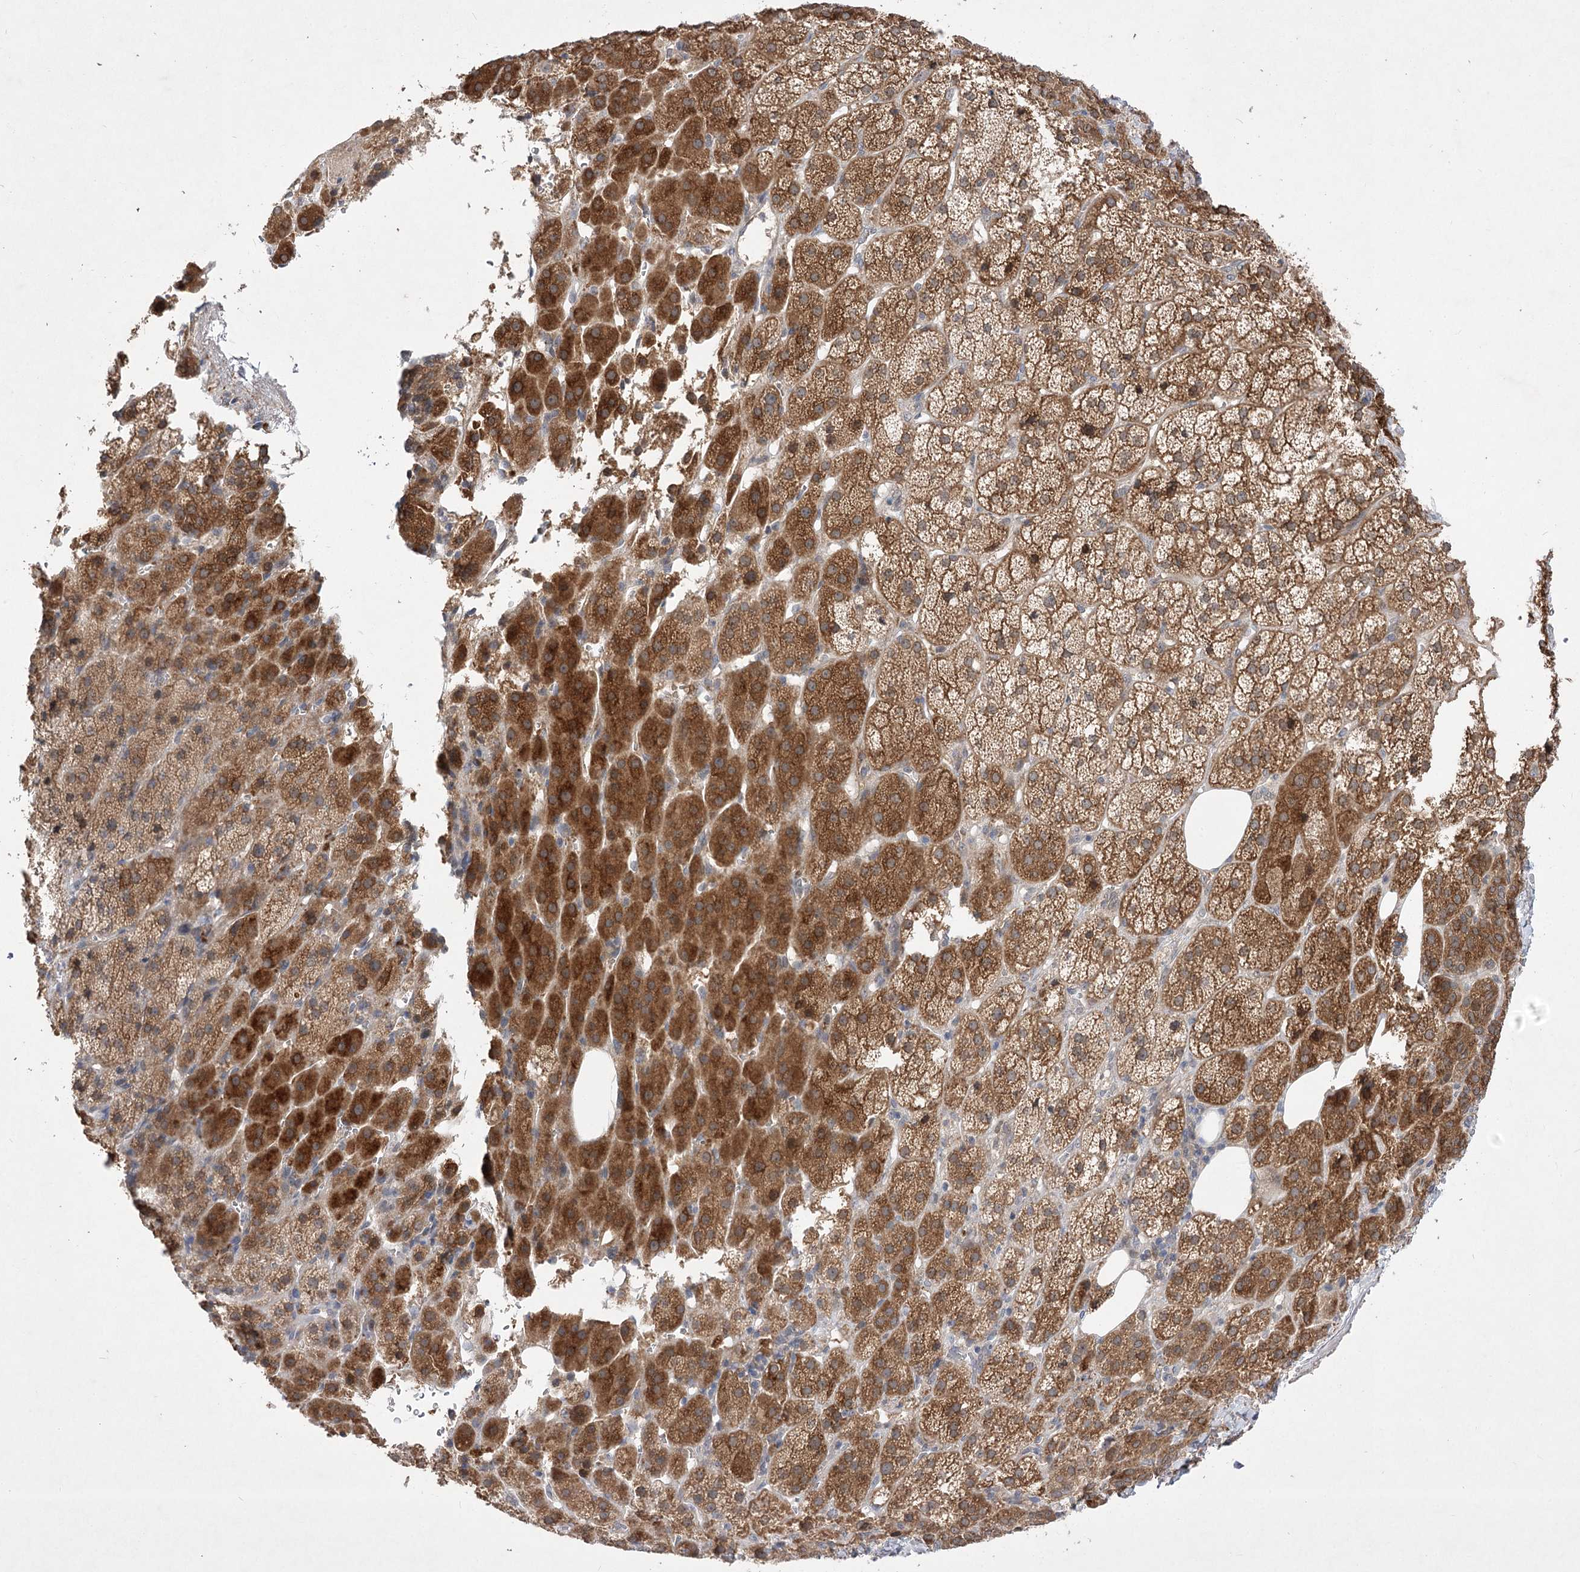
{"staining": {"intensity": "strong", "quantity": "25%-75%", "location": "cytoplasmic/membranous"}, "tissue": "adrenal gland", "cell_type": "Glandular cells", "image_type": "normal", "snomed": [{"axis": "morphology", "description": "Normal tissue, NOS"}, {"axis": "topography", "description": "Adrenal gland"}], "caption": "This is a micrograph of immunohistochemistry (IHC) staining of normal adrenal gland, which shows strong positivity in the cytoplasmic/membranous of glandular cells.", "gene": "HELT", "patient": {"sex": "female", "age": 57}}